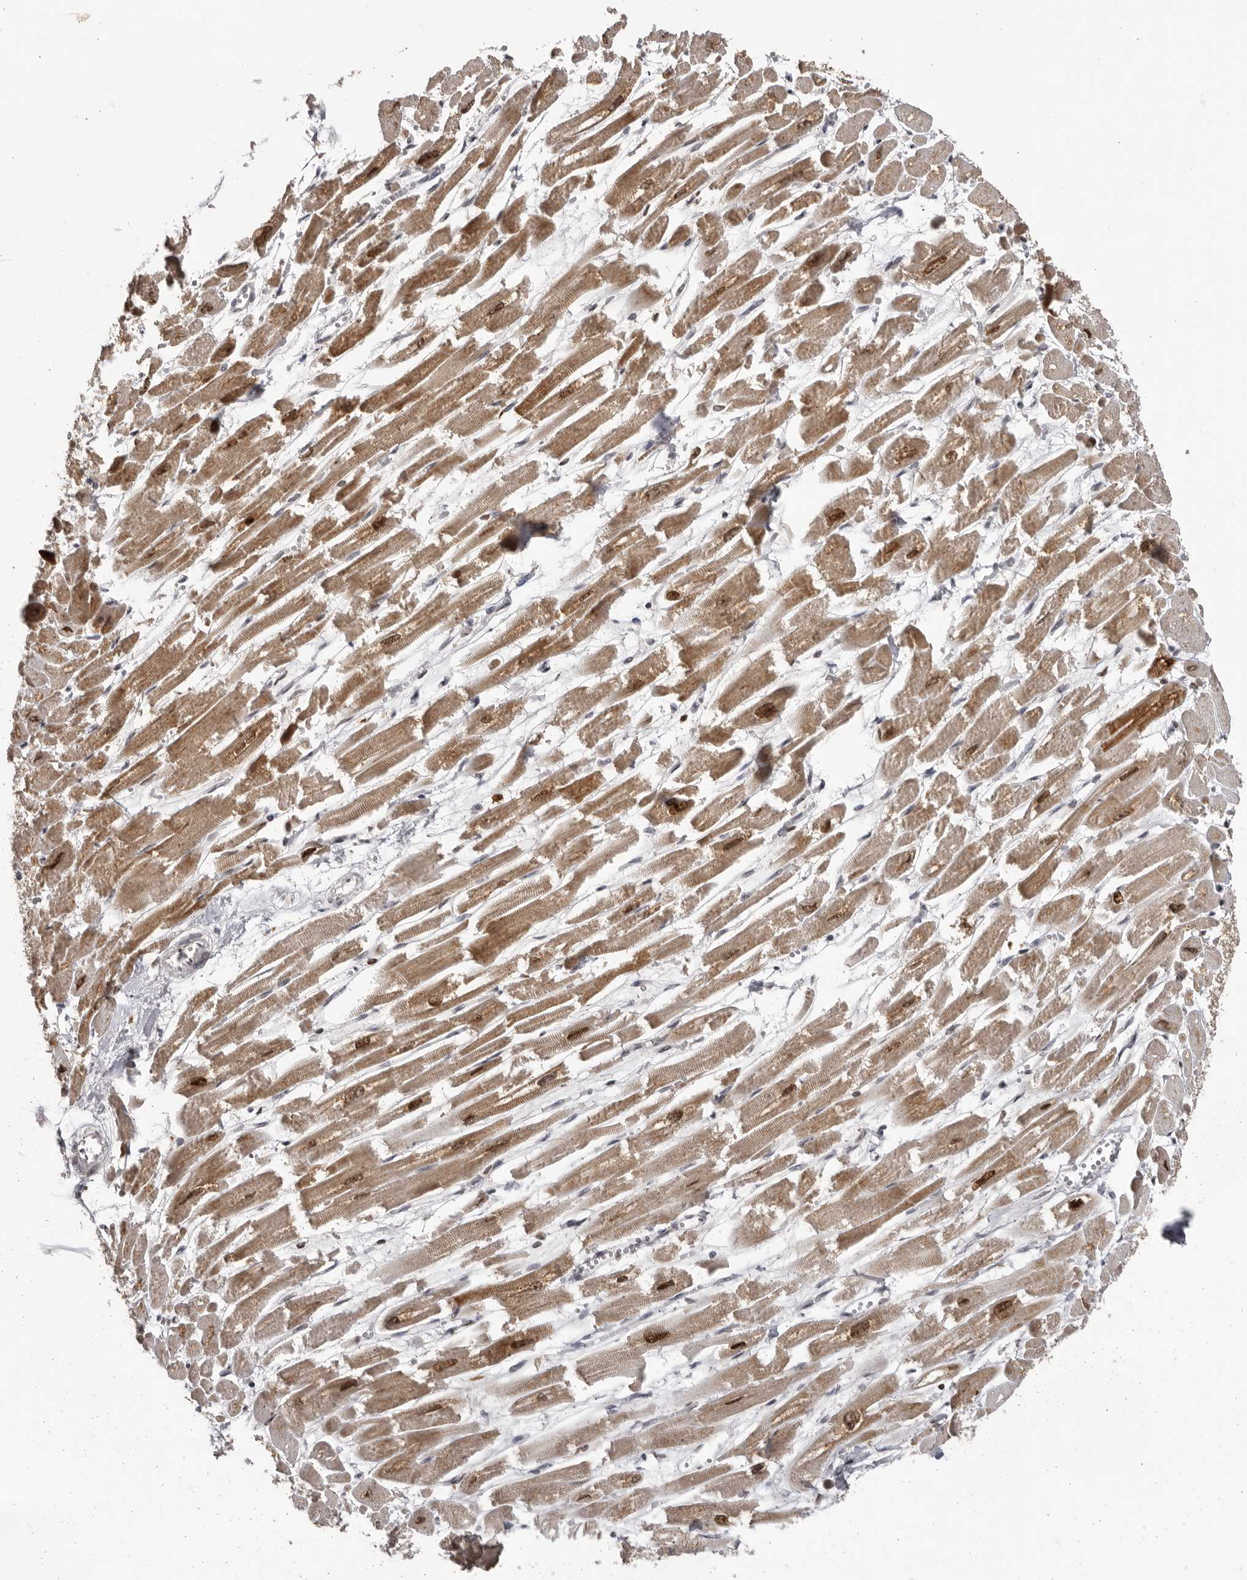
{"staining": {"intensity": "moderate", "quantity": ">75%", "location": "cytoplasmic/membranous"}, "tissue": "heart muscle", "cell_type": "Cardiomyocytes", "image_type": "normal", "snomed": [{"axis": "morphology", "description": "Normal tissue, NOS"}, {"axis": "topography", "description": "Heart"}], "caption": "This photomicrograph reveals IHC staining of benign human heart muscle, with medium moderate cytoplasmic/membranous positivity in about >75% of cardiomyocytes.", "gene": "C17orf99", "patient": {"sex": "male", "age": 54}}